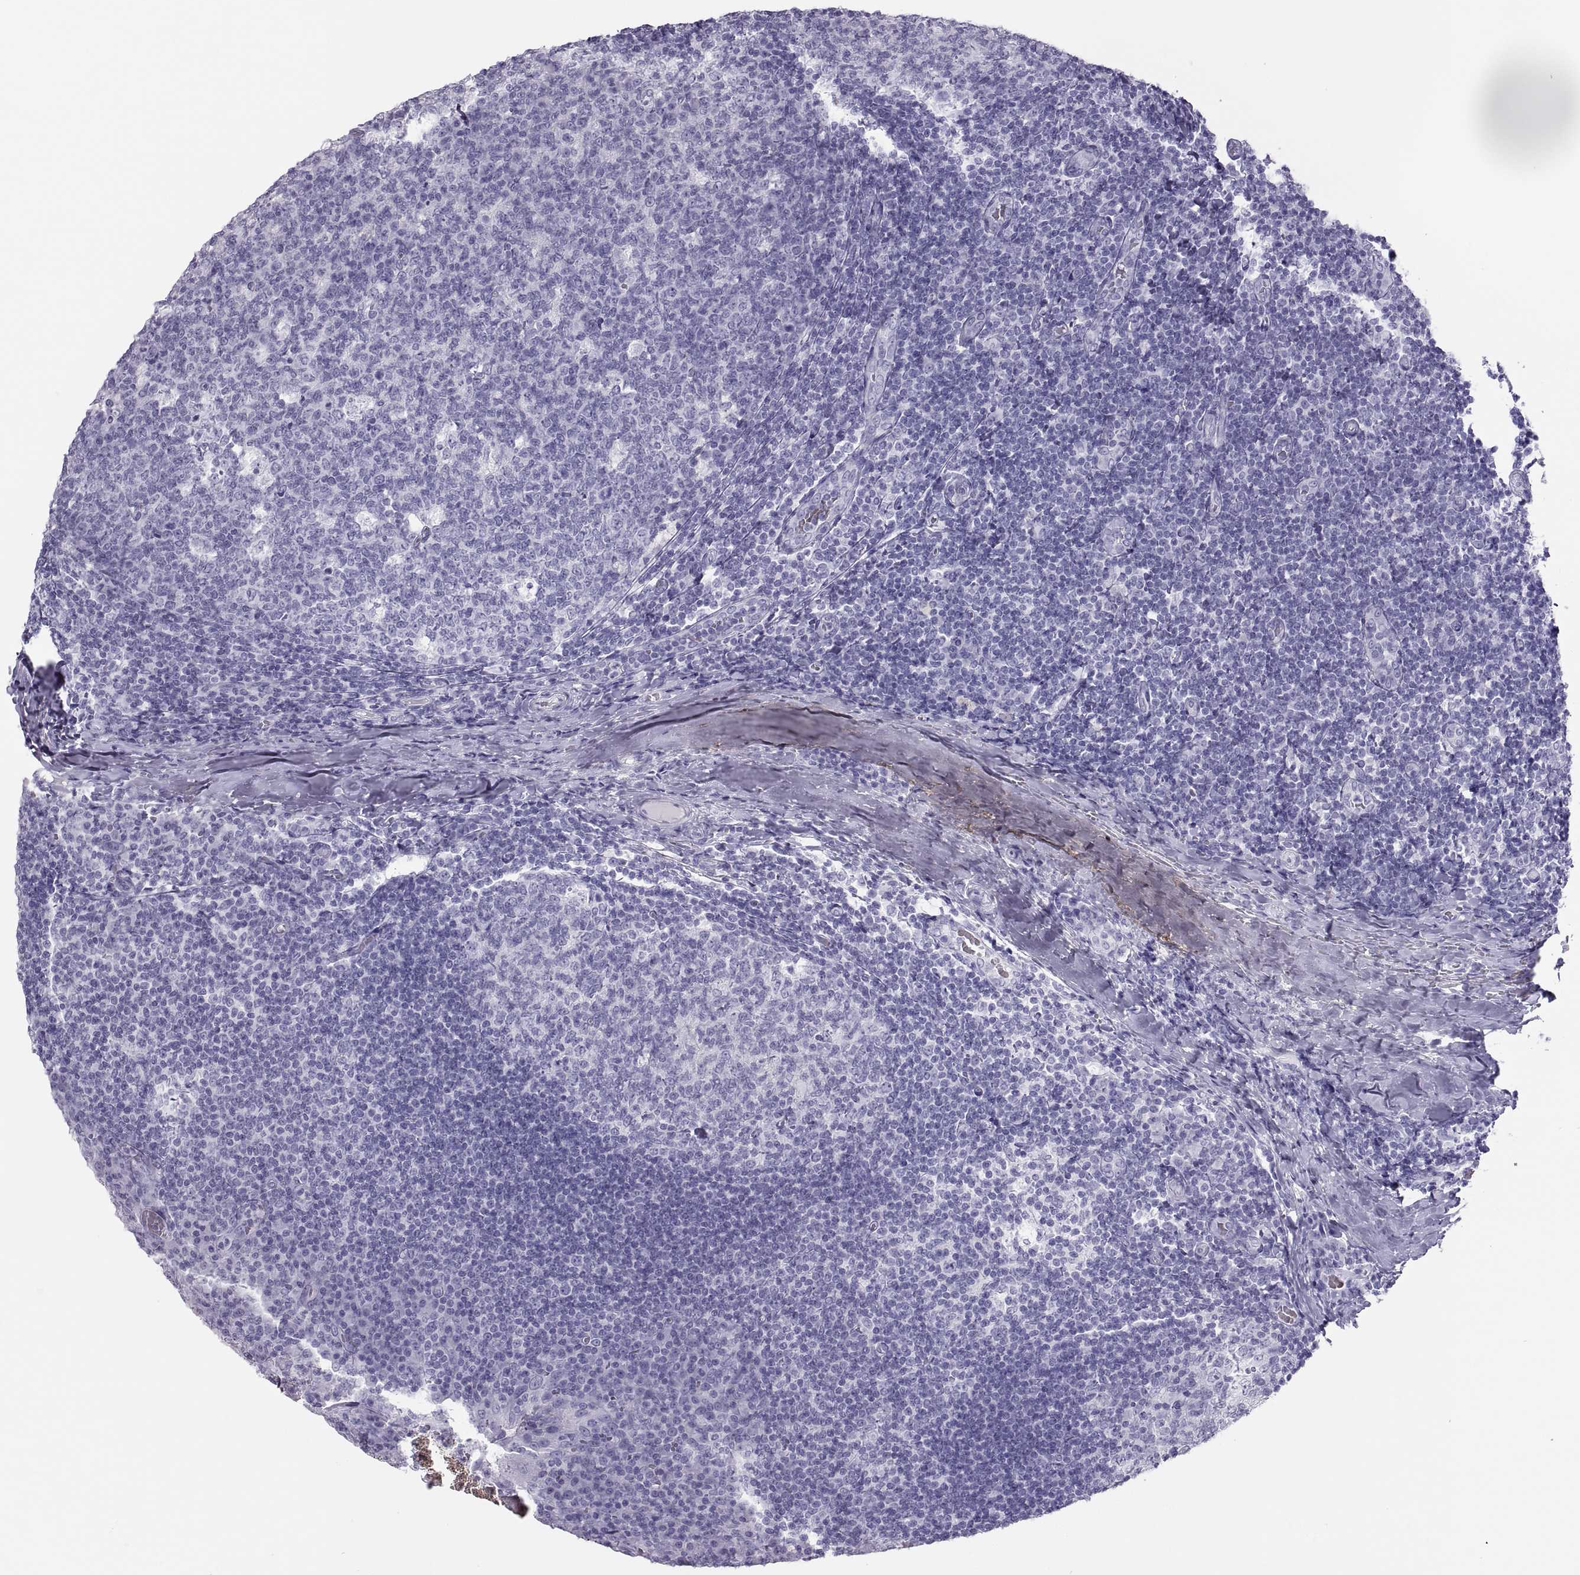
{"staining": {"intensity": "negative", "quantity": "none", "location": "none"}, "tissue": "tonsil", "cell_type": "Germinal center cells", "image_type": "normal", "snomed": [{"axis": "morphology", "description": "Normal tissue, NOS"}, {"axis": "topography", "description": "Tonsil"}], "caption": "Tonsil stained for a protein using immunohistochemistry (IHC) exhibits no staining germinal center cells.", "gene": "SEMG1", "patient": {"sex": "male", "age": 17}}